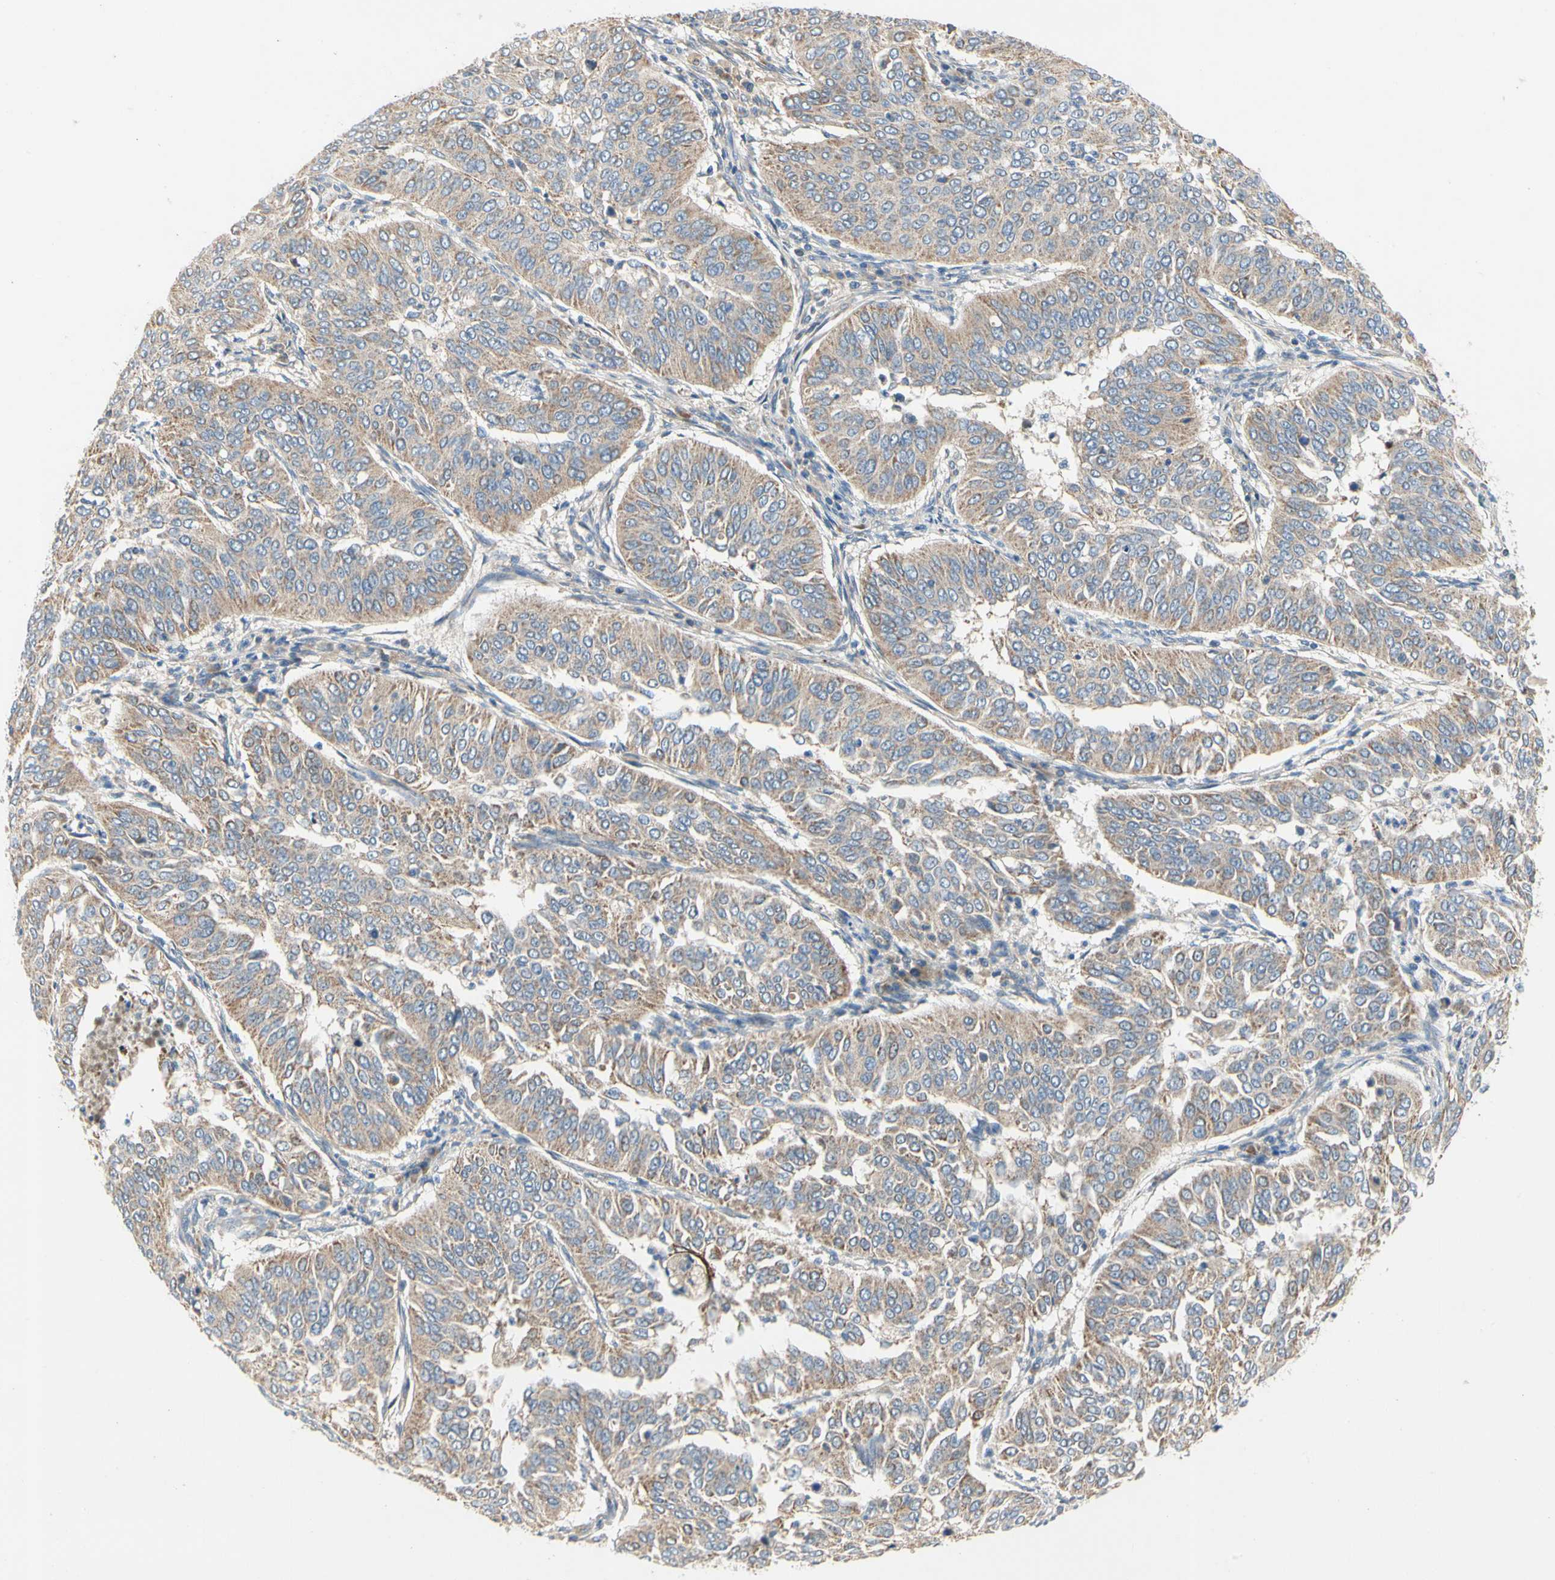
{"staining": {"intensity": "moderate", "quantity": ">75%", "location": "cytoplasmic/membranous"}, "tissue": "cervical cancer", "cell_type": "Tumor cells", "image_type": "cancer", "snomed": [{"axis": "morphology", "description": "Normal tissue, NOS"}, {"axis": "morphology", "description": "Squamous cell carcinoma, NOS"}, {"axis": "topography", "description": "Cervix"}], "caption": "Human squamous cell carcinoma (cervical) stained for a protein (brown) shows moderate cytoplasmic/membranous positive expression in approximately >75% of tumor cells.", "gene": "KLHDC8B", "patient": {"sex": "female", "age": 39}}